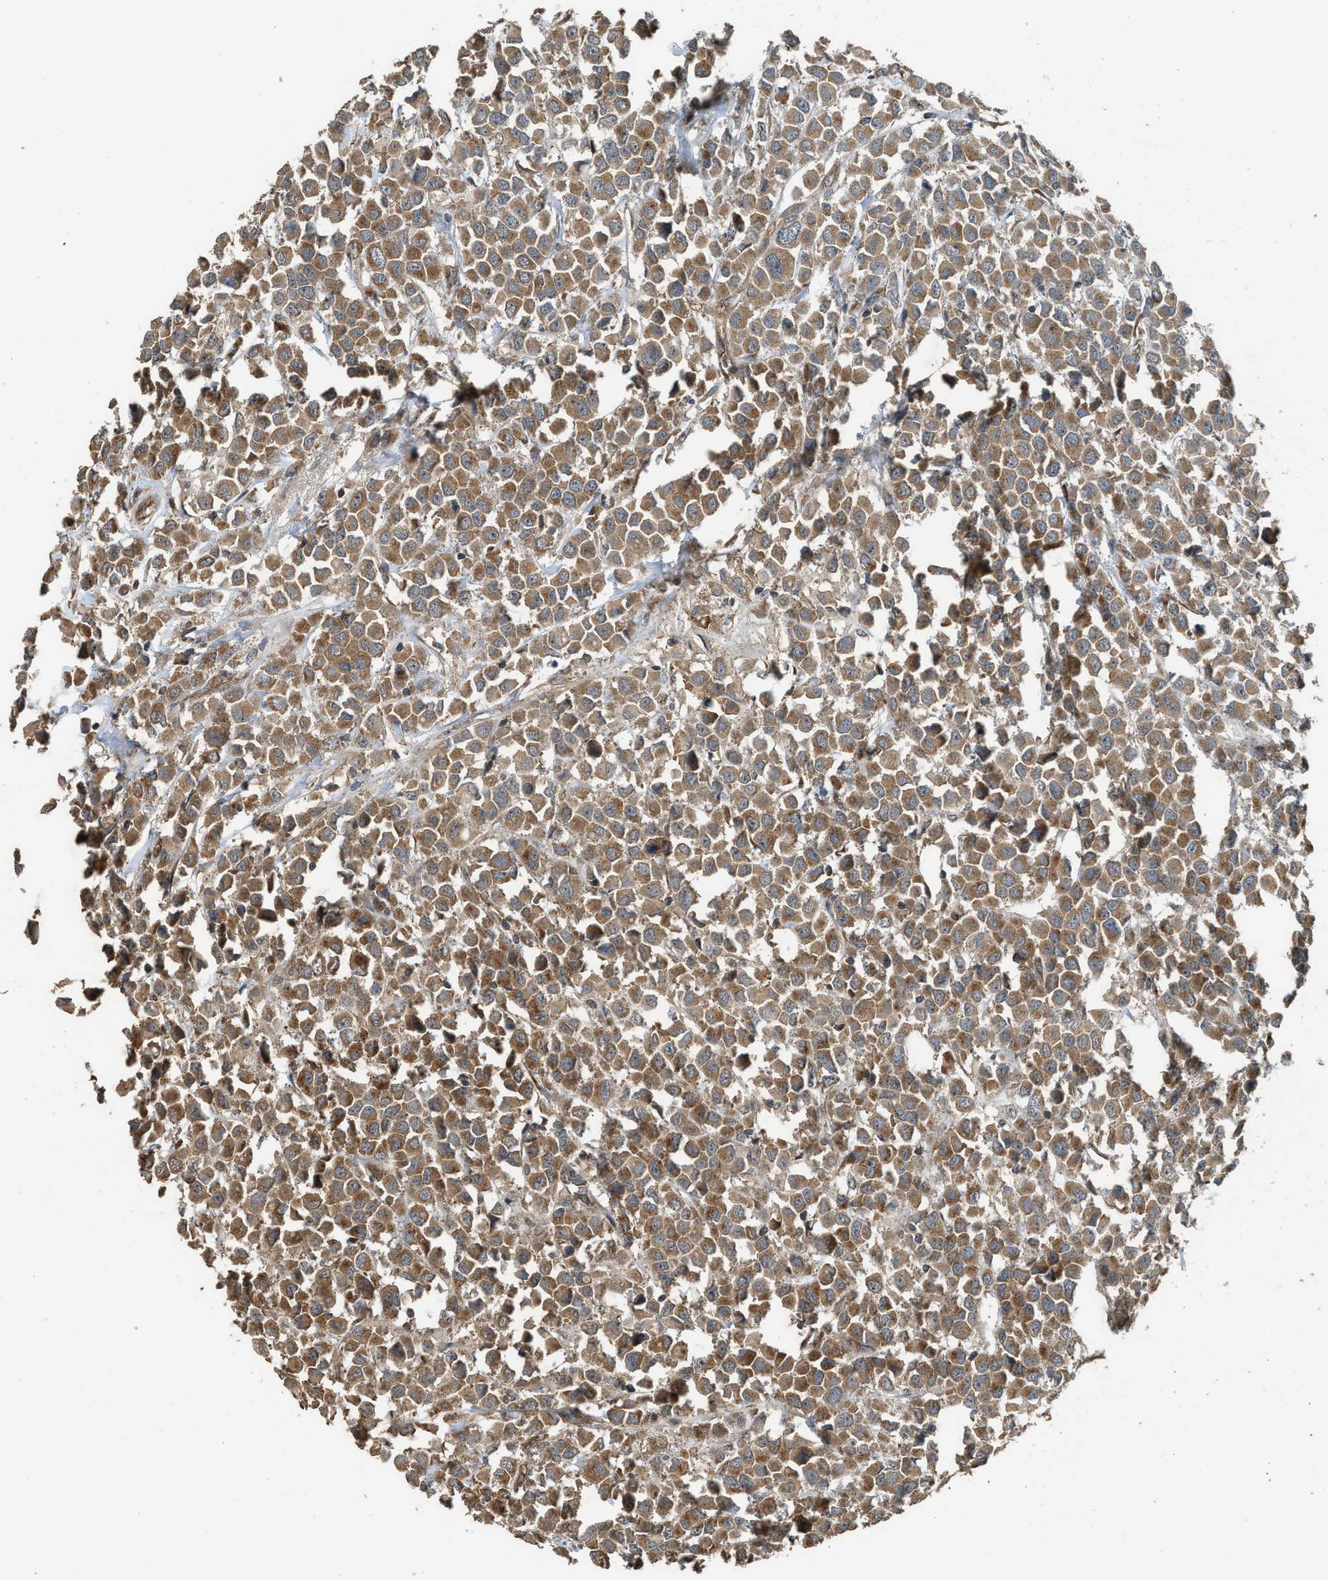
{"staining": {"intensity": "moderate", "quantity": ">75%", "location": "cytoplasmic/membranous"}, "tissue": "breast cancer", "cell_type": "Tumor cells", "image_type": "cancer", "snomed": [{"axis": "morphology", "description": "Duct carcinoma"}, {"axis": "topography", "description": "Breast"}], "caption": "High-magnification brightfield microscopy of breast cancer (infiltrating ductal carcinoma) stained with DAB (3,3'-diaminobenzidine) (brown) and counterstained with hematoxylin (blue). tumor cells exhibit moderate cytoplasmic/membranous positivity is present in approximately>75% of cells.", "gene": "HIP1R", "patient": {"sex": "female", "age": 61}}